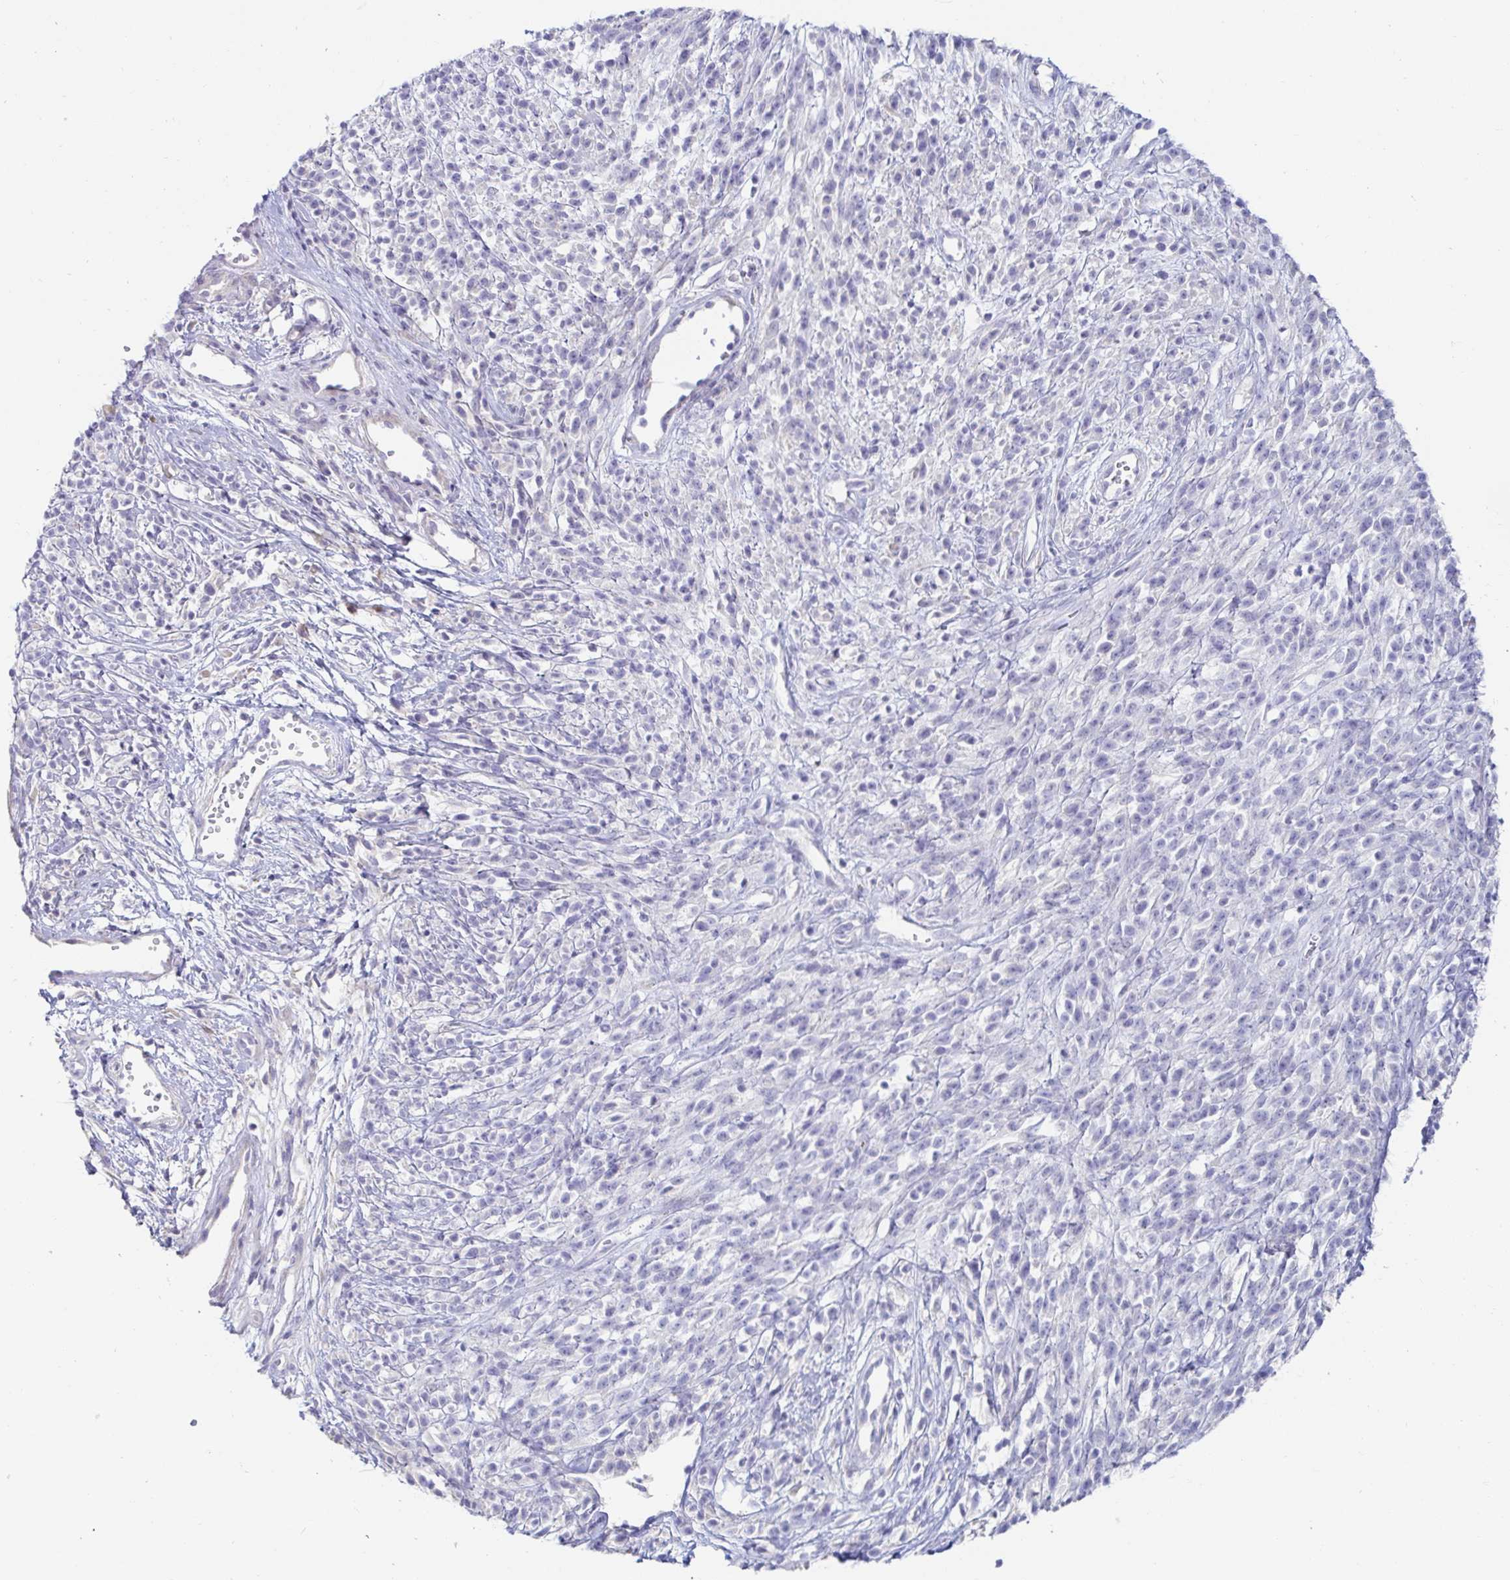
{"staining": {"intensity": "negative", "quantity": "none", "location": "none"}, "tissue": "melanoma", "cell_type": "Tumor cells", "image_type": "cancer", "snomed": [{"axis": "morphology", "description": "Malignant melanoma, NOS"}, {"axis": "topography", "description": "Skin"}, {"axis": "topography", "description": "Skin of trunk"}], "caption": "Immunohistochemistry (IHC) micrograph of neoplastic tissue: malignant melanoma stained with DAB (3,3'-diaminobenzidine) demonstrates no significant protein positivity in tumor cells.", "gene": "C4orf17", "patient": {"sex": "male", "age": 74}}